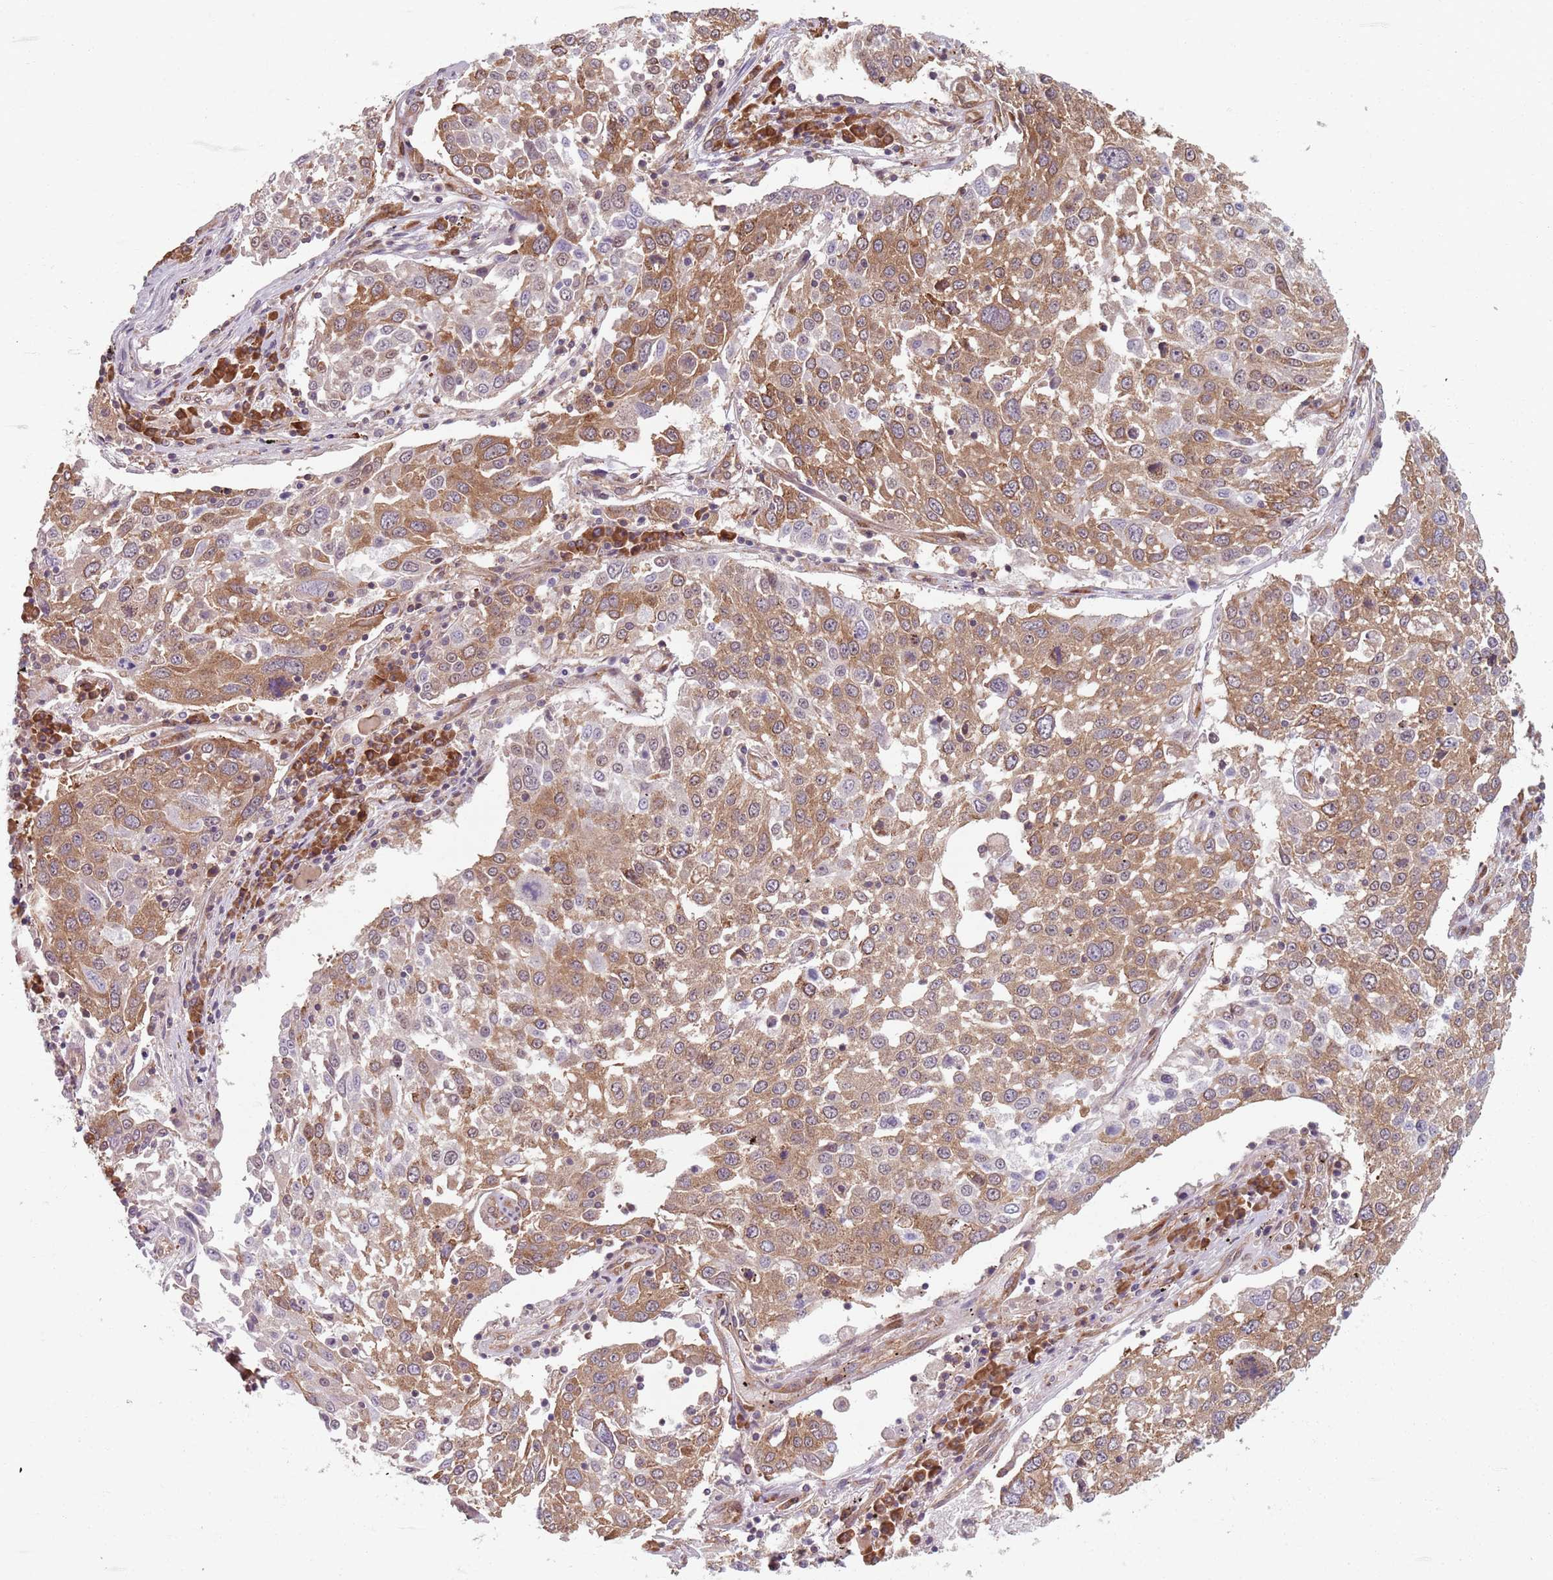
{"staining": {"intensity": "moderate", "quantity": "25%-75%", "location": "cytoplasmic/membranous"}, "tissue": "lung cancer", "cell_type": "Tumor cells", "image_type": "cancer", "snomed": [{"axis": "morphology", "description": "Squamous cell carcinoma, NOS"}, {"axis": "topography", "description": "Lung"}], "caption": "IHC of squamous cell carcinoma (lung) shows medium levels of moderate cytoplasmic/membranous staining in about 25%-75% of tumor cells.", "gene": "NOTCH3", "patient": {"sex": "male", "age": 65}}